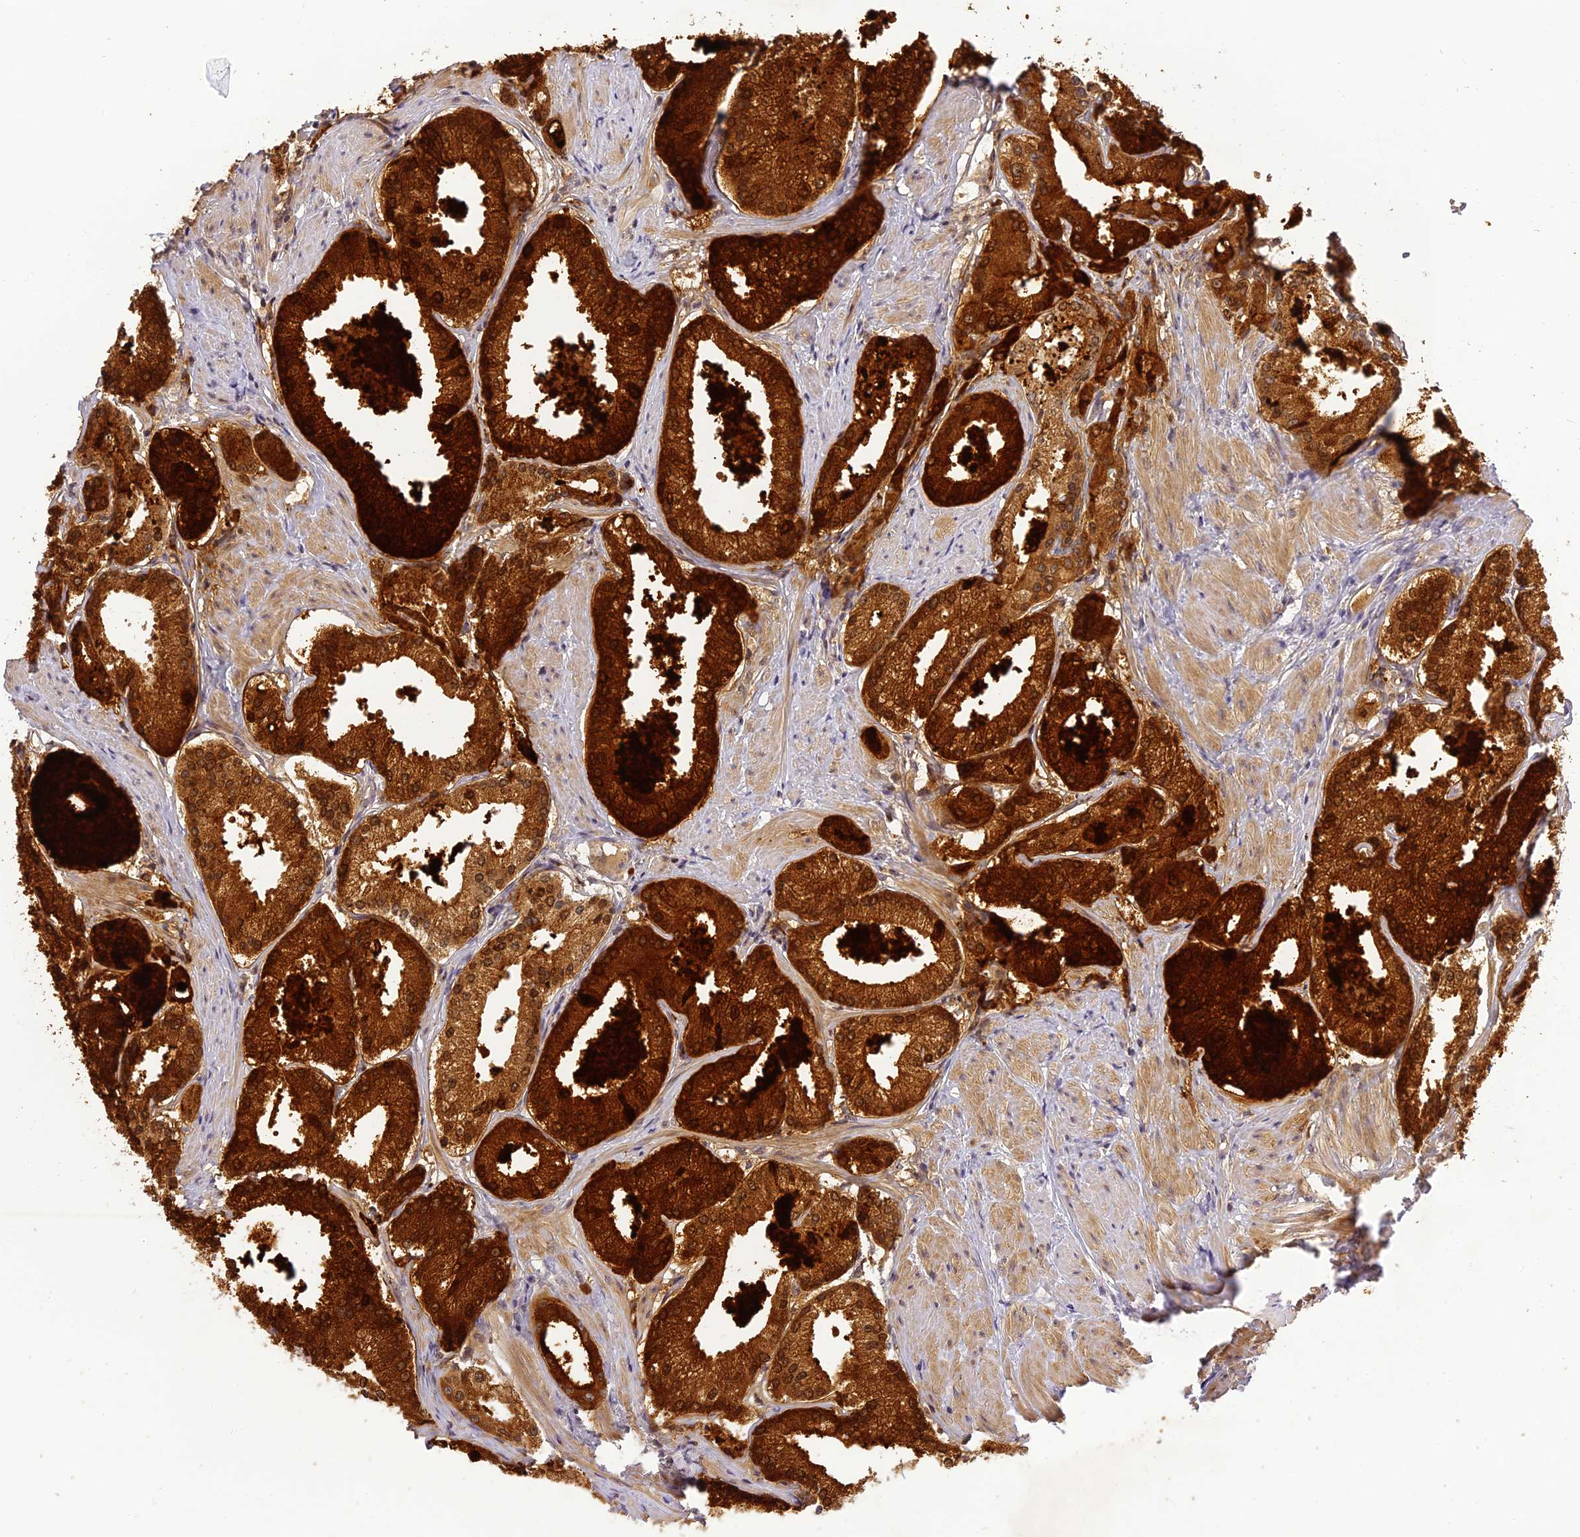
{"staining": {"intensity": "strong", "quantity": ">75%", "location": "cytoplasmic/membranous"}, "tissue": "prostate cancer", "cell_type": "Tumor cells", "image_type": "cancer", "snomed": [{"axis": "morphology", "description": "Adenocarcinoma, Low grade"}, {"axis": "topography", "description": "Prostate"}], "caption": "A brown stain labels strong cytoplasmic/membranous expression of a protein in human adenocarcinoma (low-grade) (prostate) tumor cells. (Stains: DAB (3,3'-diaminobenzidine) in brown, nuclei in blue, Microscopy: brightfield microscopy at high magnification).", "gene": "FNIP2", "patient": {"sex": "male", "age": 57}}